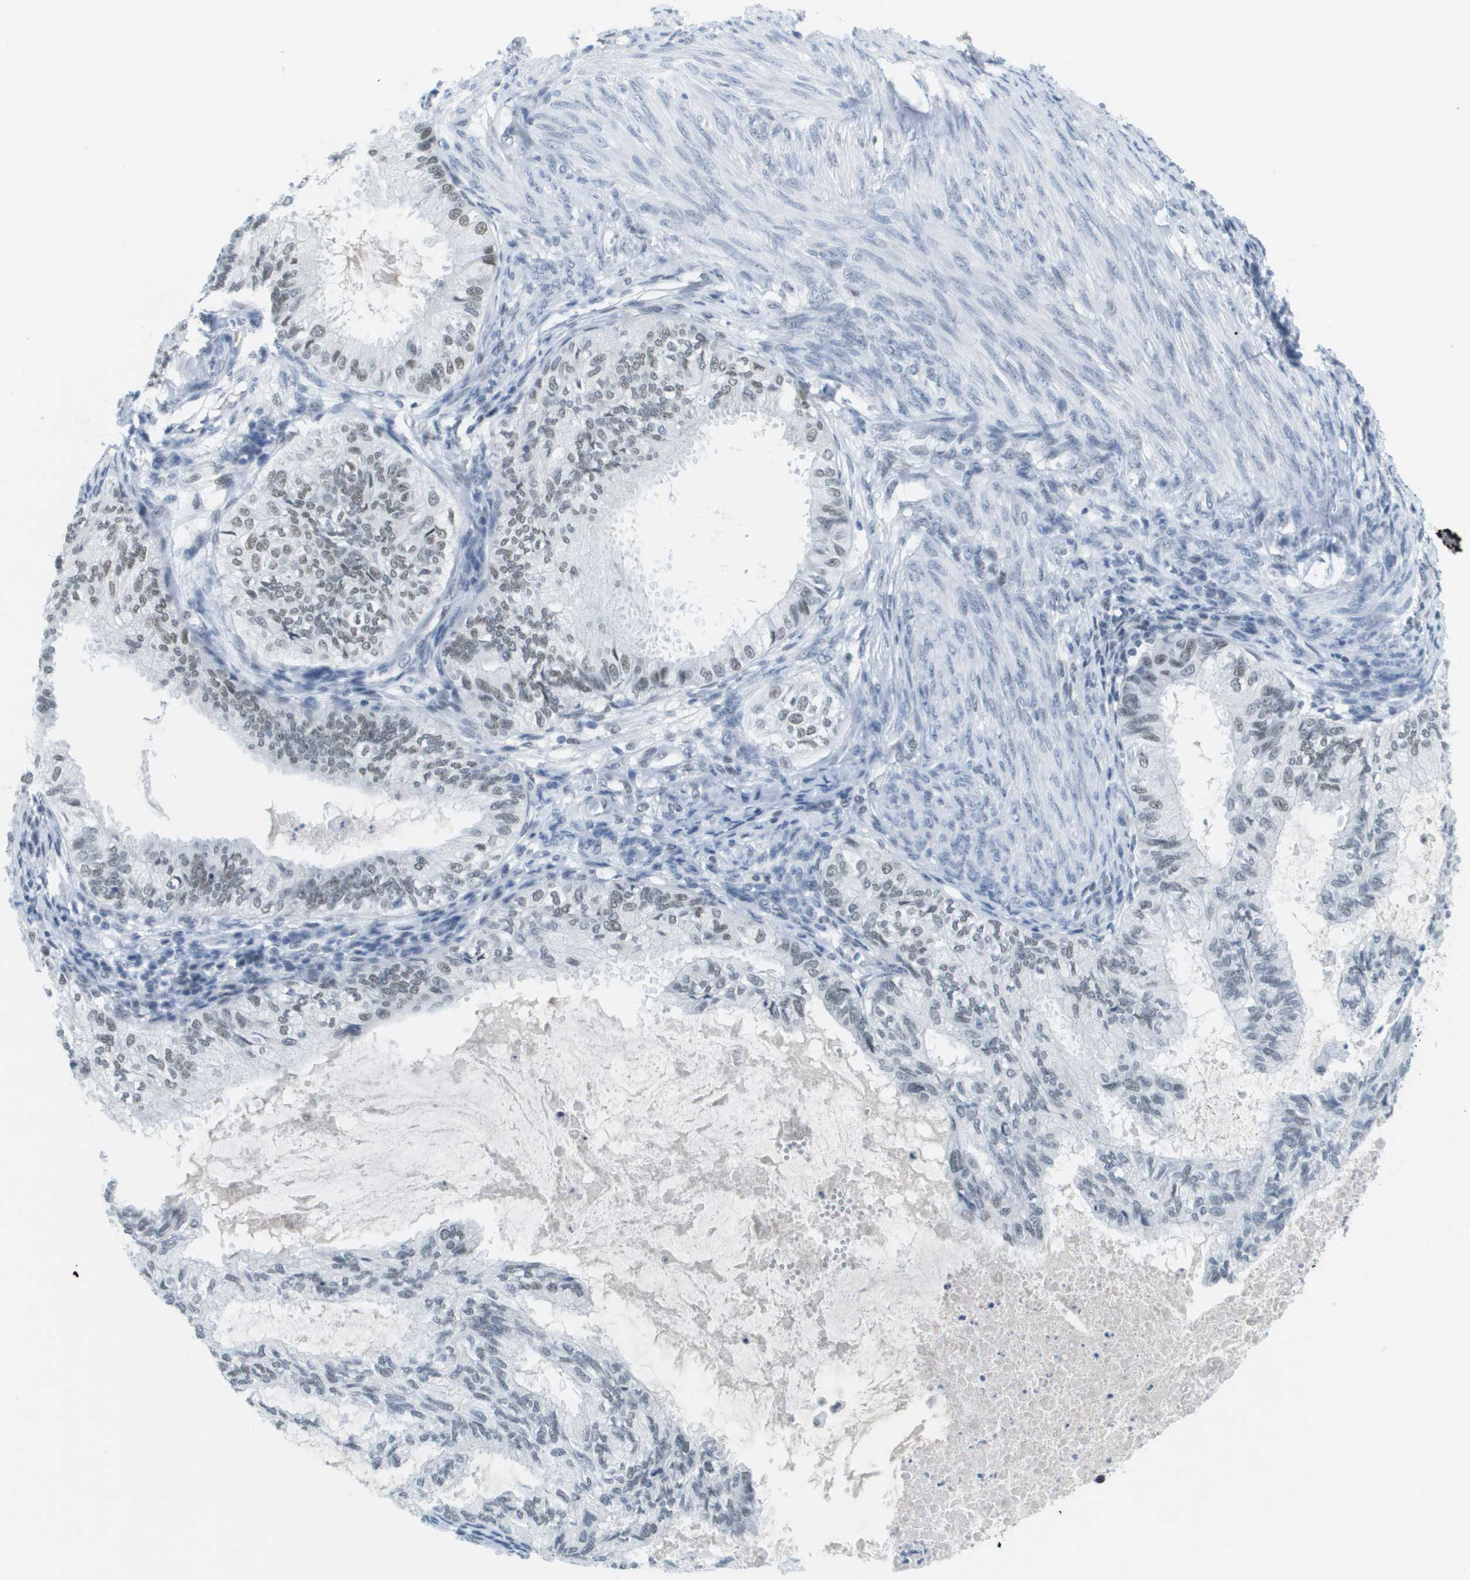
{"staining": {"intensity": "weak", "quantity": "25%-75%", "location": "nuclear"}, "tissue": "cervical cancer", "cell_type": "Tumor cells", "image_type": "cancer", "snomed": [{"axis": "morphology", "description": "Normal tissue, NOS"}, {"axis": "morphology", "description": "Adenocarcinoma, NOS"}, {"axis": "topography", "description": "Cervix"}, {"axis": "topography", "description": "Endometrium"}], "caption": "Immunohistochemistry (IHC) histopathology image of human cervical cancer (adenocarcinoma) stained for a protein (brown), which exhibits low levels of weak nuclear positivity in about 25%-75% of tumor cells.", "gene": "TP53RK", "patient": {"sex": "female", "age": 86}}